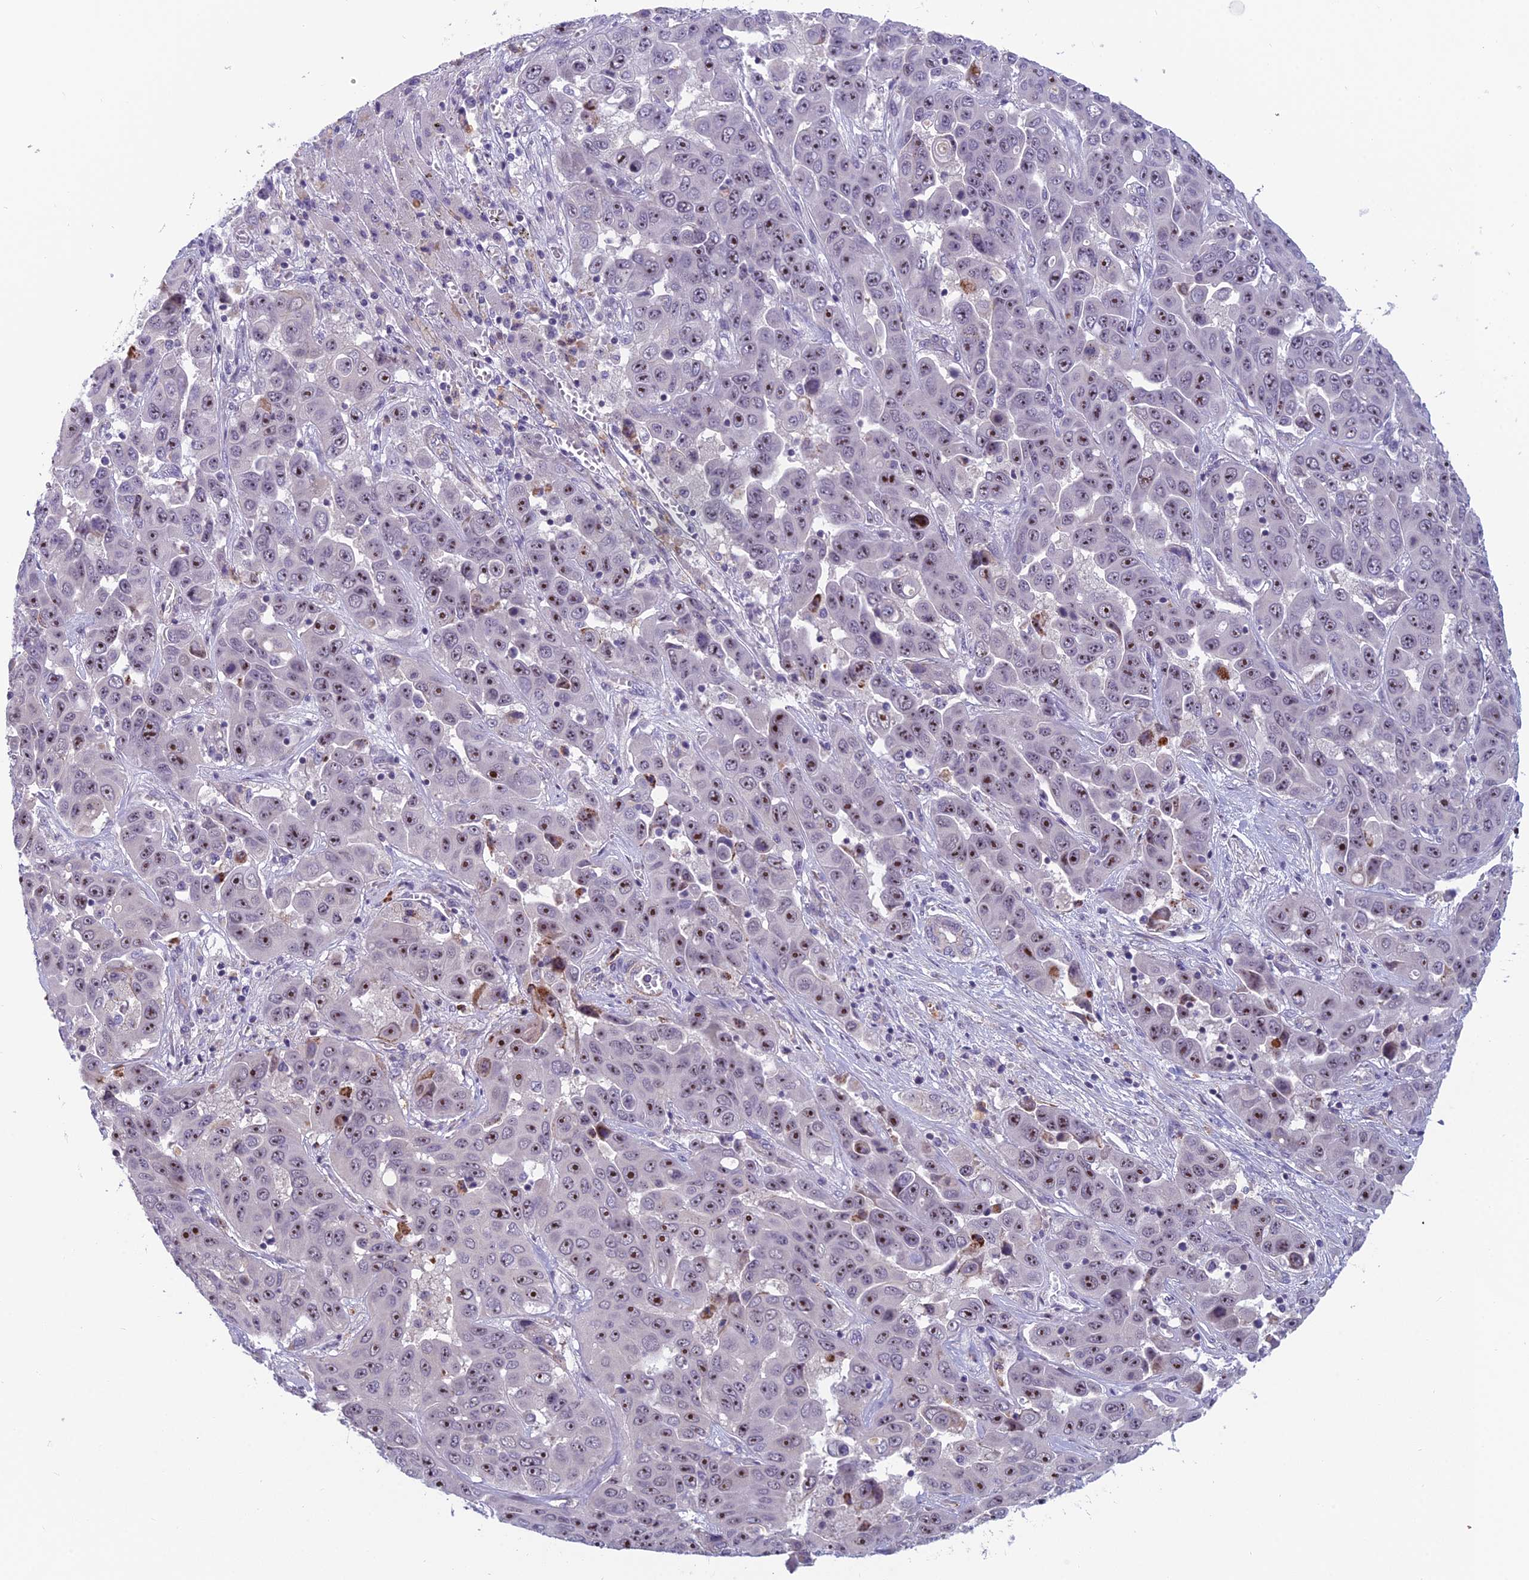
{"staining": {"intensity": "strong", "quantity": ">75%", "location": "nuclear"}, "tissue": "liver cancer", "cell_type": "Tumor cells", "image_type": "cancer", "snomed": [{"axis": "morphology", "description": "Cholangiocarcinoma"}, {"axis": "topography", "description": "Liver"}], "caption": "Approximately >75% of tumor cells in liver cancer exhibit strong nuclear protein staining as visualized by brown immunohistochemical staining.", "gene": "NOC2L", "patient": {"sex": "female", "age": 52}}